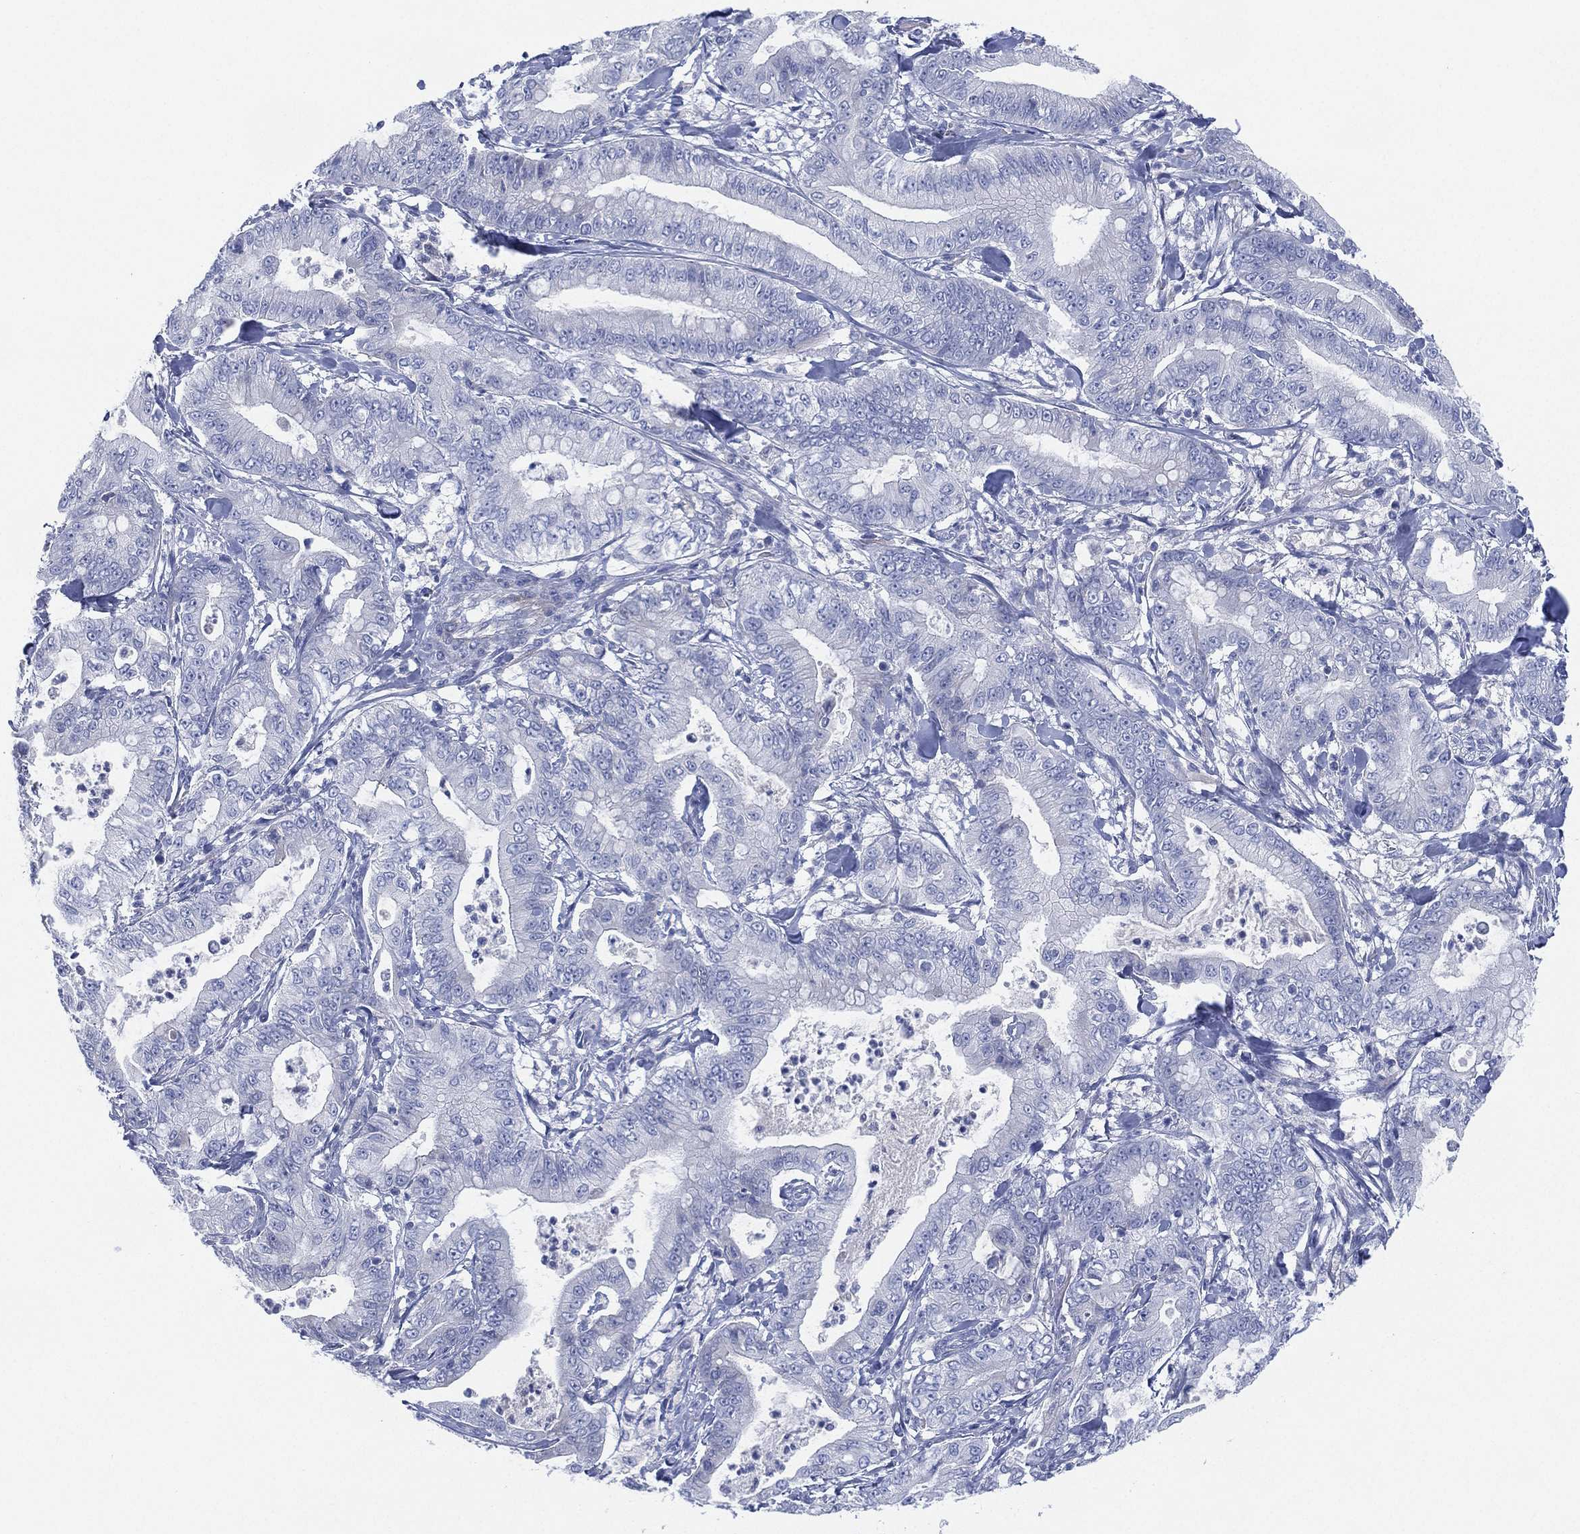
{"staining": {"intensity": "negative", "quantity": "none", "location": "none"}, "tissue": "pancreatic cancer", "cell_type": "Tumor cells", "image_type": "cancer", "snomed": [{"axis": "morphology", "description": "Adenocarcinoma, NOS"}, {"axis": "topography", "description": "Pancreas"}], "caption": "Immunohistochemical staining of human pancreatic cancer exhibits no significant staining in tumor cells.", "gene": "ADAD2", "patient": {"sex": "male", "age": 71}}